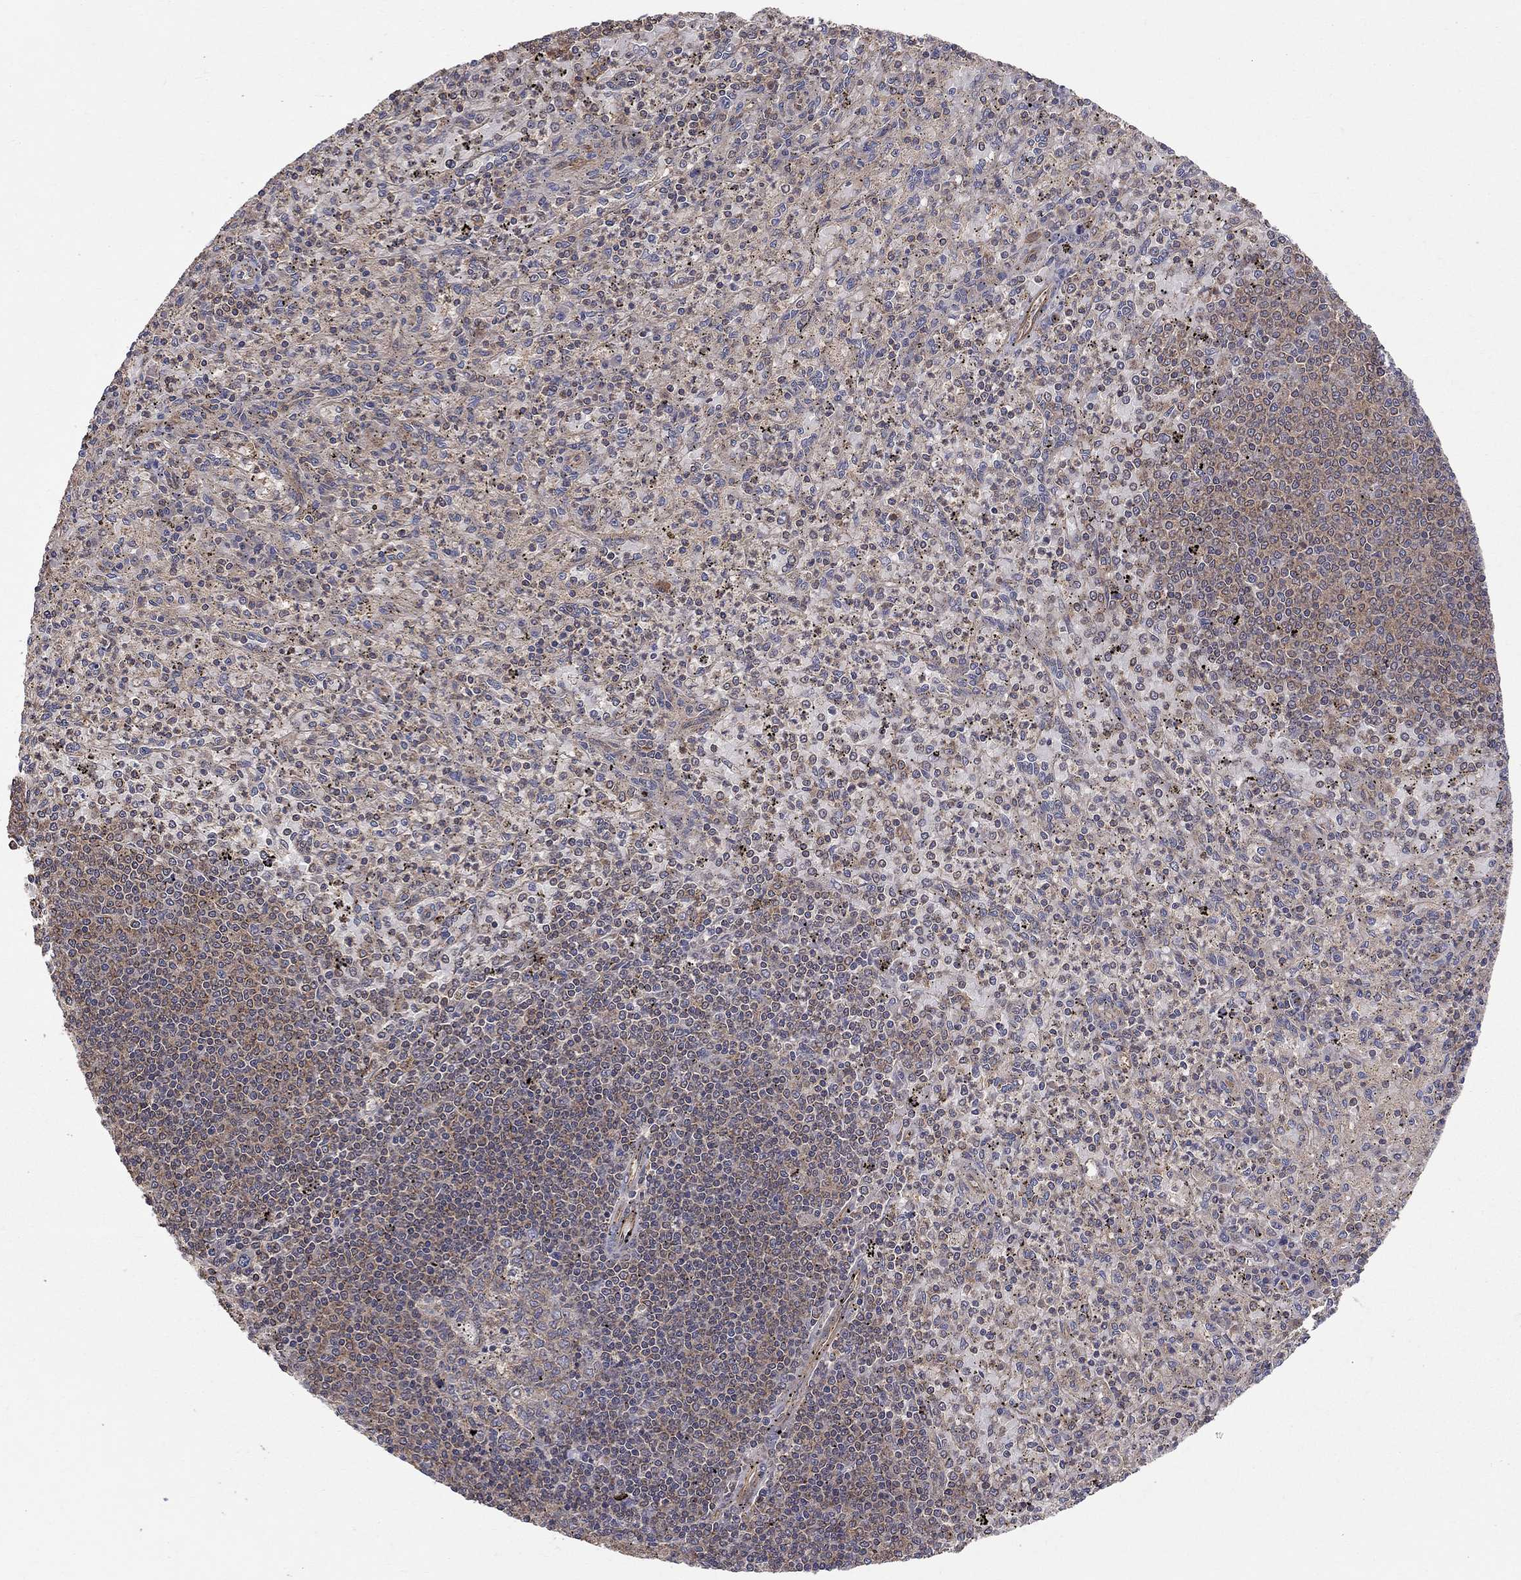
{"staining": {"intensity": "weak", "quantity": "25%-75%", "location": "cytoplasmic/membranous"}, "tissue": "spleen", "cell_type": "Cells in red pulp", "image_type": "normal", "snomed": [{"axis": "morphology", "description": "Normal tissue, NOS"}, {"axis": "topography", "description": "Spleen"}], "caption": "The histopathology image demonstrates staining of normal spleen, revealing weak cytoplasmic/membranous protein expression (brown color) within cells in red pulp.", "gene": "BMERB1", "patient": {"sex": "male", "age": 60}}